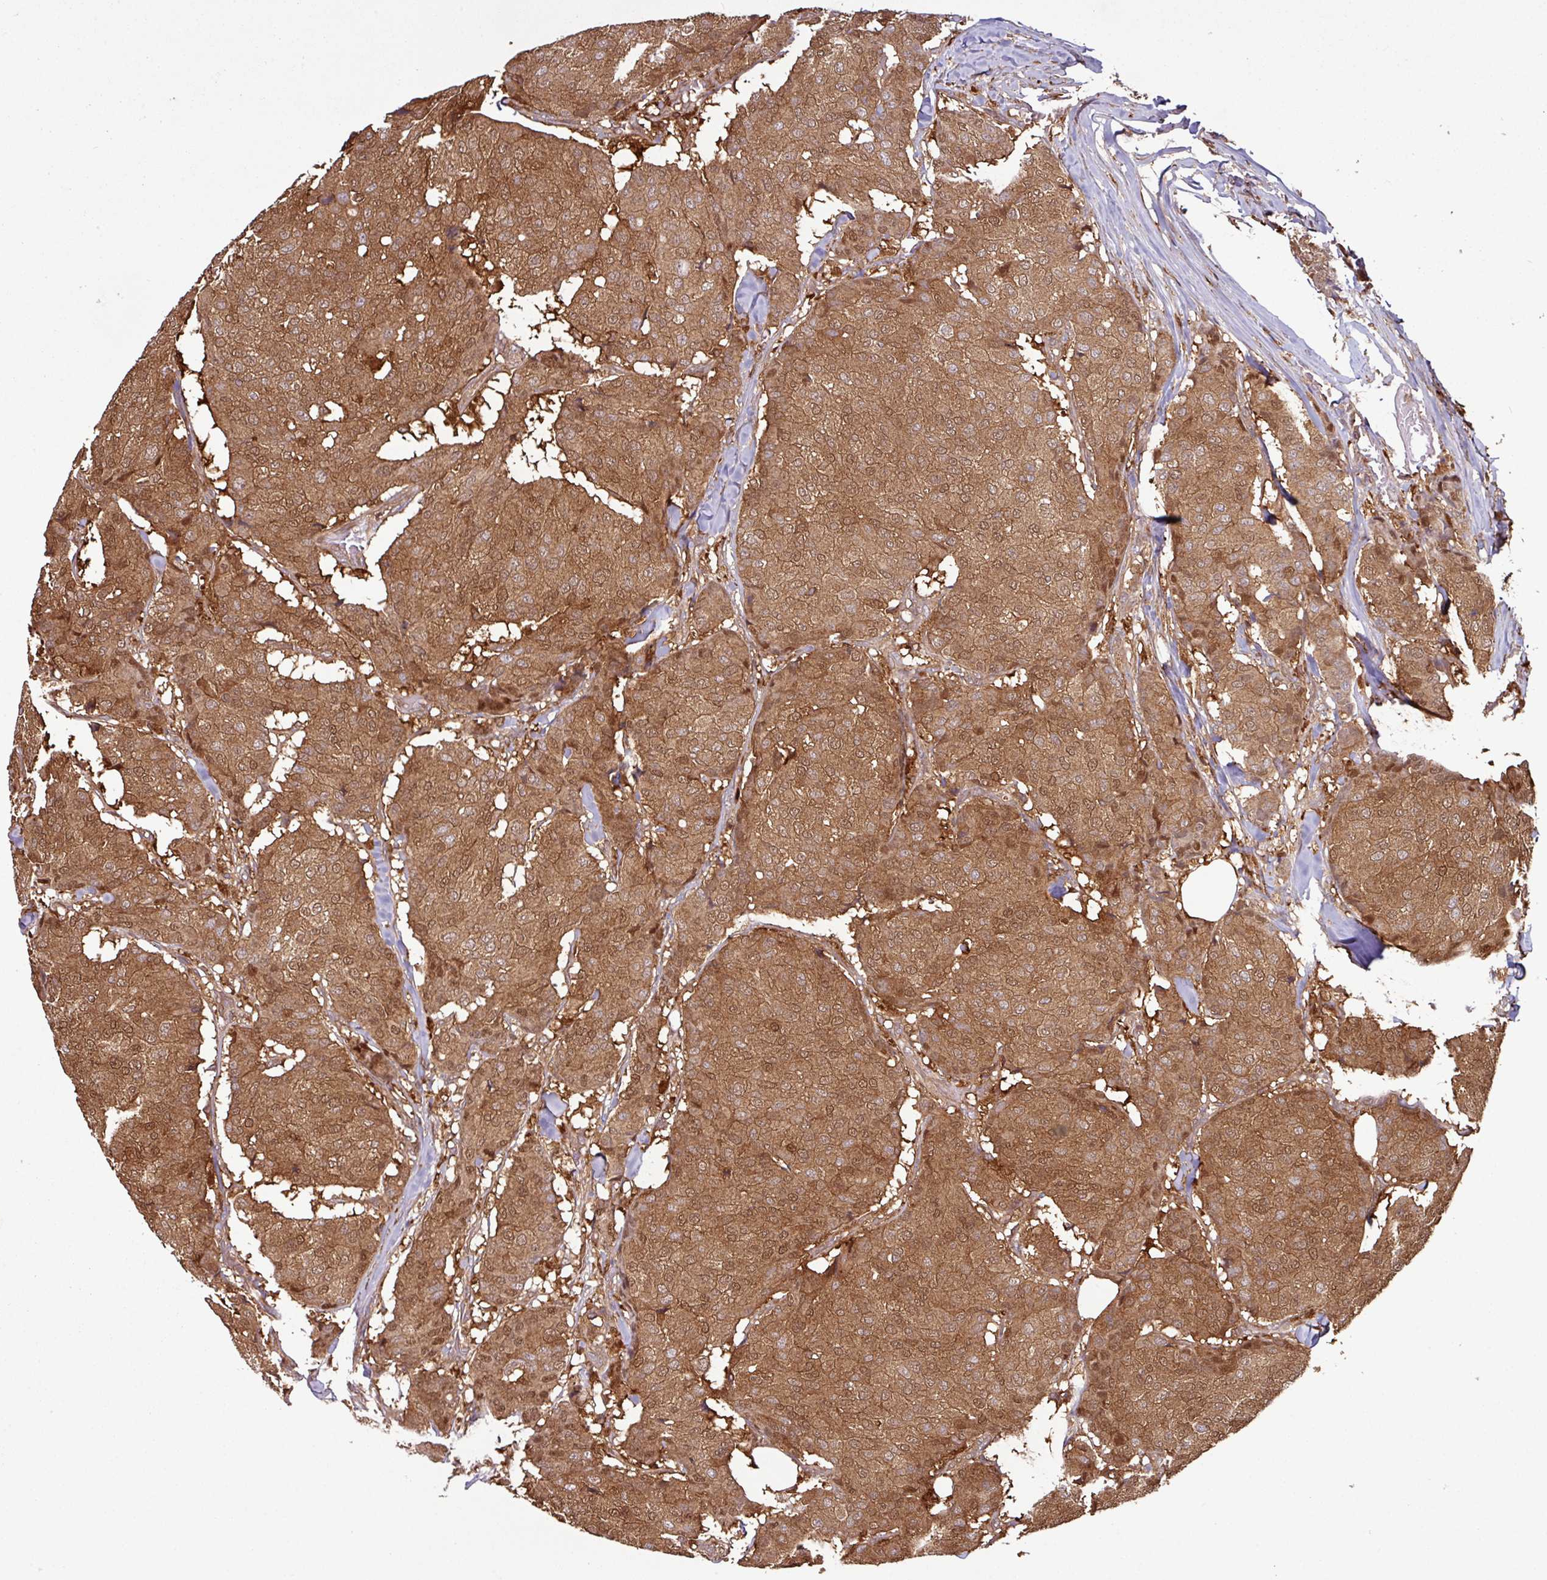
{"staining": {"intensity": "moderate", "quantity": ">75%", "location": "cytoplasmic/membranous"}, "tissue": "breast cancer", "cell_type": "Tumor cells", "image_type": "cancer", "snomed": [{"axis": "morphology", "description": "Duct carcinoma"}, {"axis": "topography", "description": "Breast"}], "caption": "Human breast invasive ductal carcinoma stained for a protein (brown) demonstrates moderate cytoplasmic/membranous positive staining in about >75% of tumor cells.", "gene": "GNPDA1", "patient": {"sex": "female", "age": 75}}